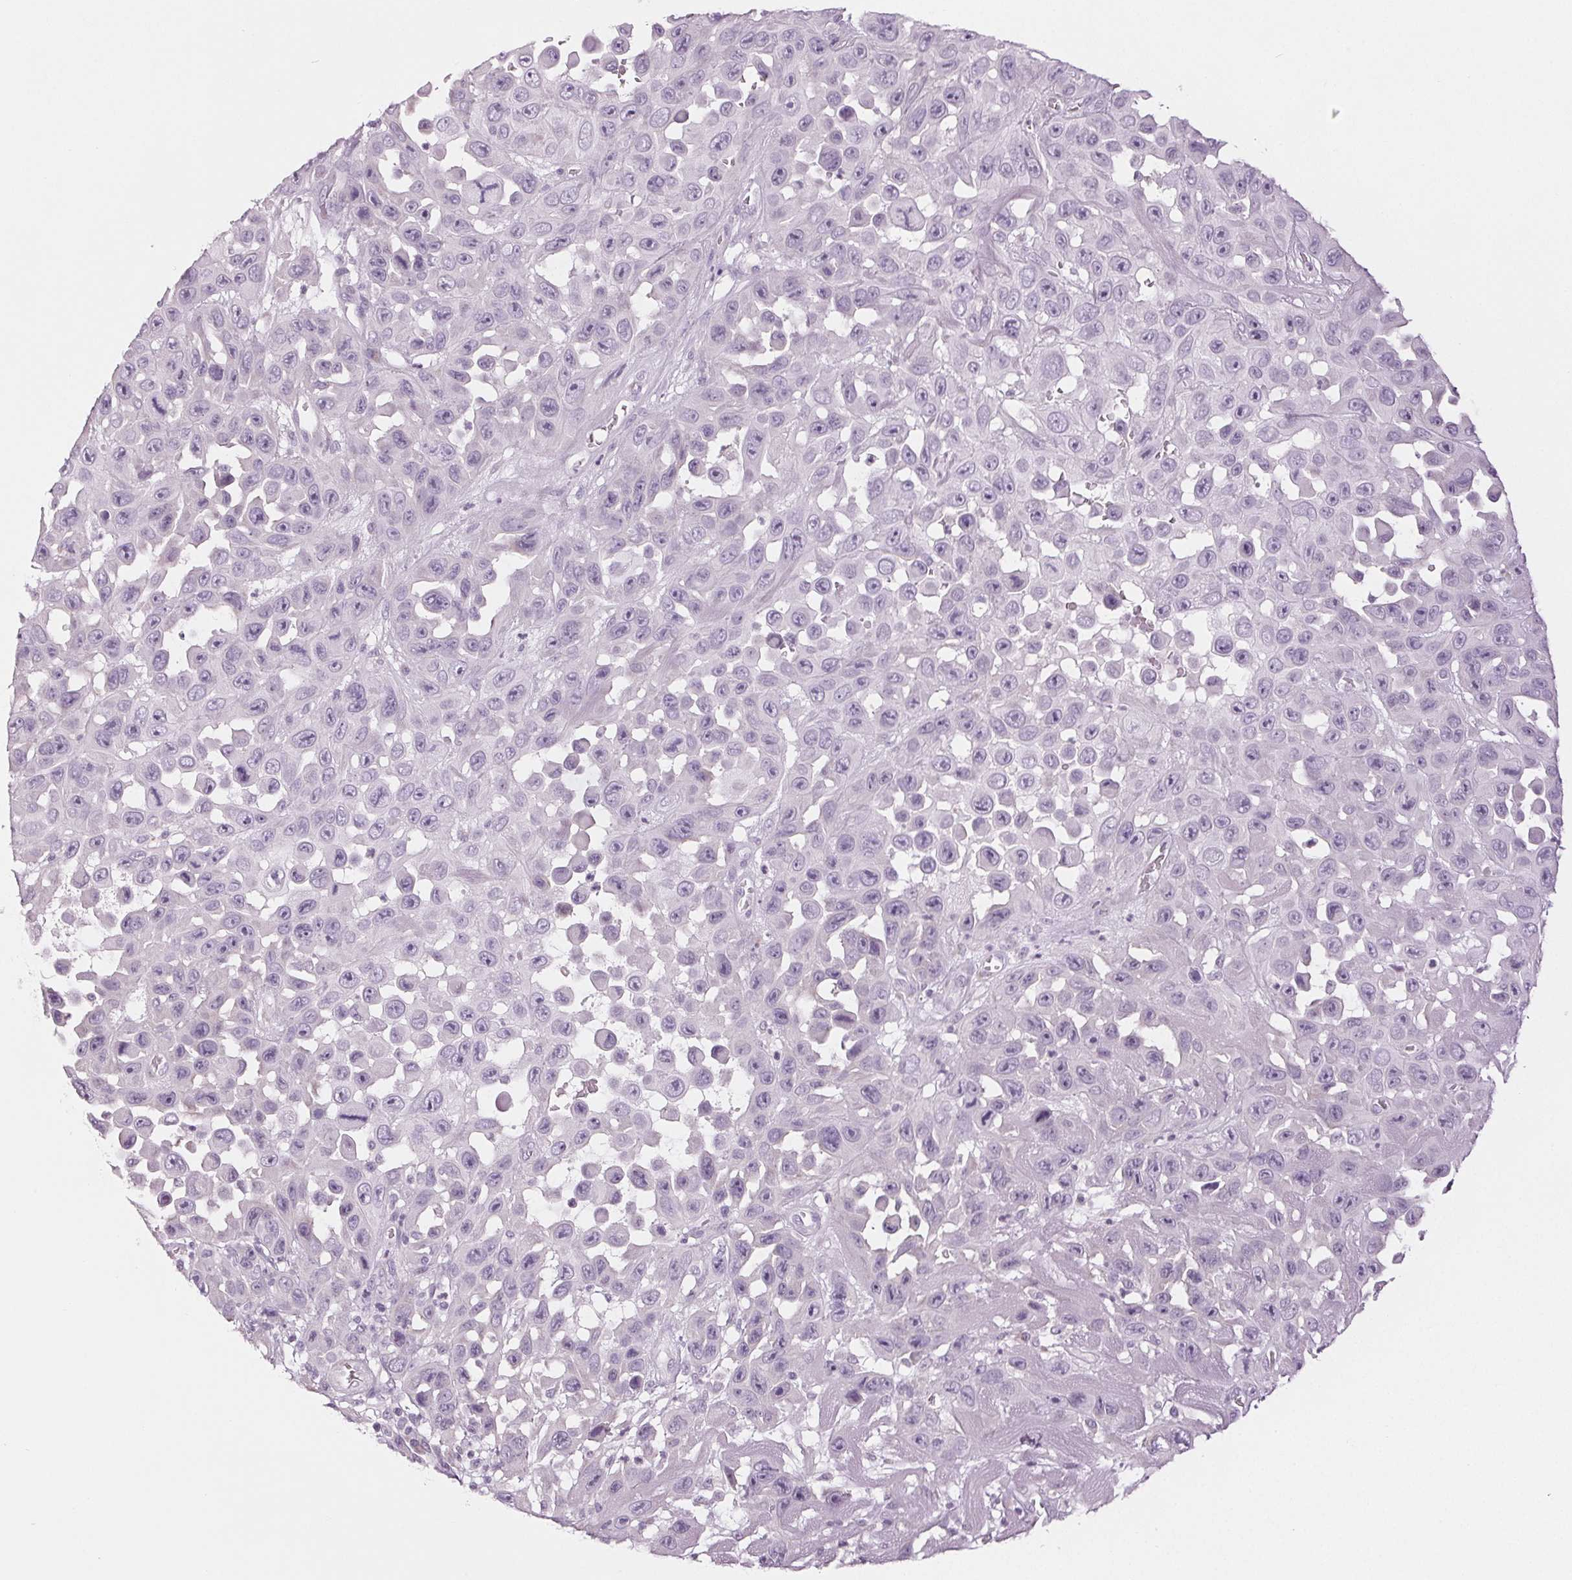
{"staining": {"intensity": "negative", "quantity": "none", "location": "none"}, "tissue": "skin cancer", "cell_type": "Tumor cells", "image_type": "cancer", "snomed": [{"axis": "morphology", "description": "Squamous cell carcinoma, NOS"}, {"axis": "topography", "description": "Skin"}], "caption": "A high-resolution photomicrograph shows immunohistochemistry staining of skin cancer, which exhibits no significant staining in tumor cells. (Stains: DAB (3,3'-diaminobenzidine) immunohistochemistry (IHC) with hematoxylin counter stain, Microscopy: brightfield microscopy at high magnification).", "gene": "DNAJC6", "patient": {"sex": "male", "age": 81}}